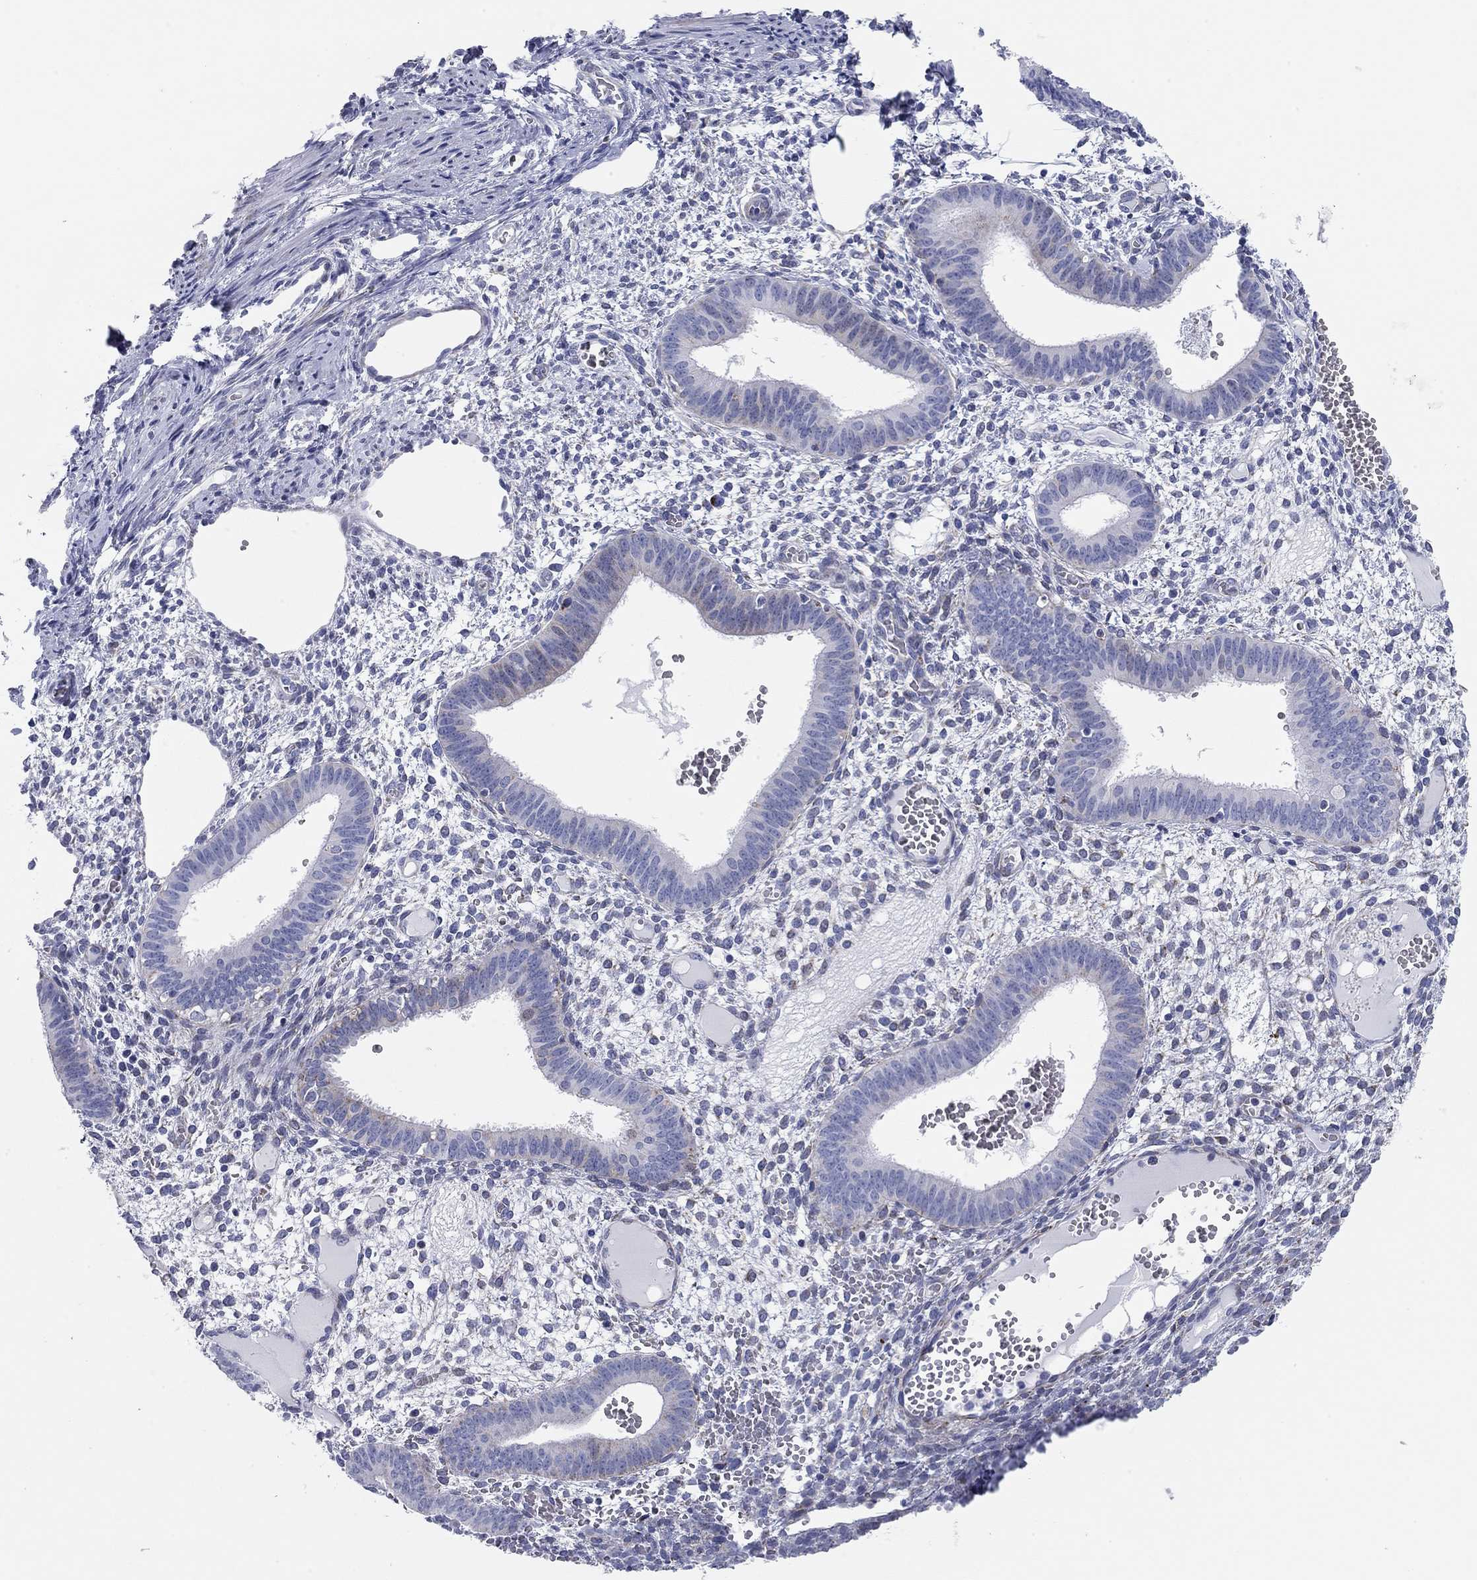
{"staining": {"intensity": "negative", "quantity": "none", "location": "none"}, "tissue": "endometrium", "cell_type": "Cells in endometrial stroma", "image_type": "normal", "snomed": [{"axis": "morphology", "description": "Normal tissue, NOS"}, {"axis": "topography", "description": "Endometrium"}], "caption": "Immunohistochemistry (IHC) histopathology image of unremarkable endometrium: endometrium stained with DAB demonstrates no significant protein positivity in cells in endometrial stroma.", "gene": "CHI3L2", "patient": {"sex": "female", "age": 42}}